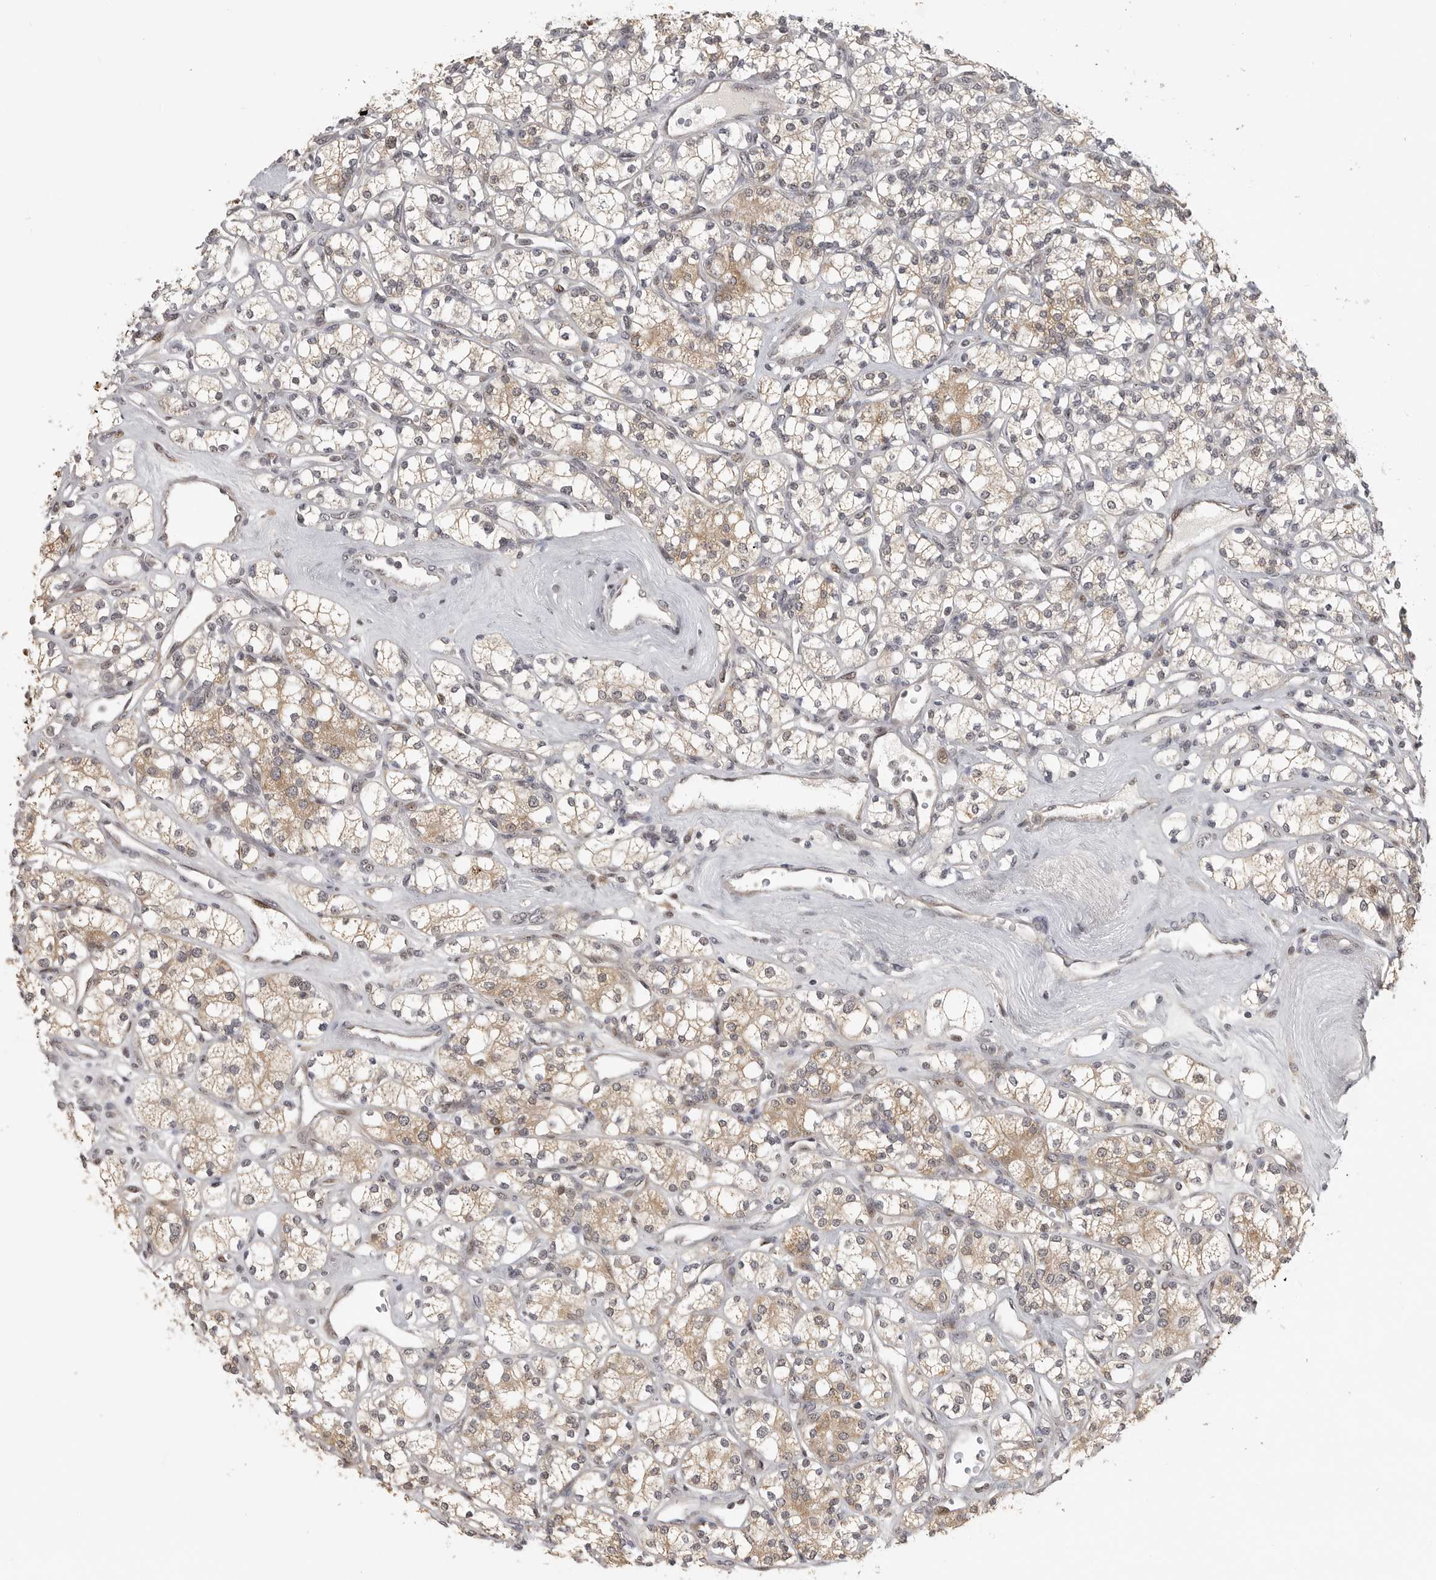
{"staining": {"intensity": "weak", "quantity": ">75%", "location": "cytoplasmic/membranous"}, "tissue": "renal cancer", "cell_type": "Tumor cells", "image_type": "cancer", "snomed": [{"axis": "morphology", "description": "Adenocarcinoma, NOS"}, {"axis": "topography", "description": "Kidney"}], "caption": "Adenocarcinoma (renal) stained with a brown dye exhibits weak cytoplasmic/membranous positive staining in about >75% of tumor cells.", "gene": "POLE2", "patient": {"sex": "male", "age": 77}}